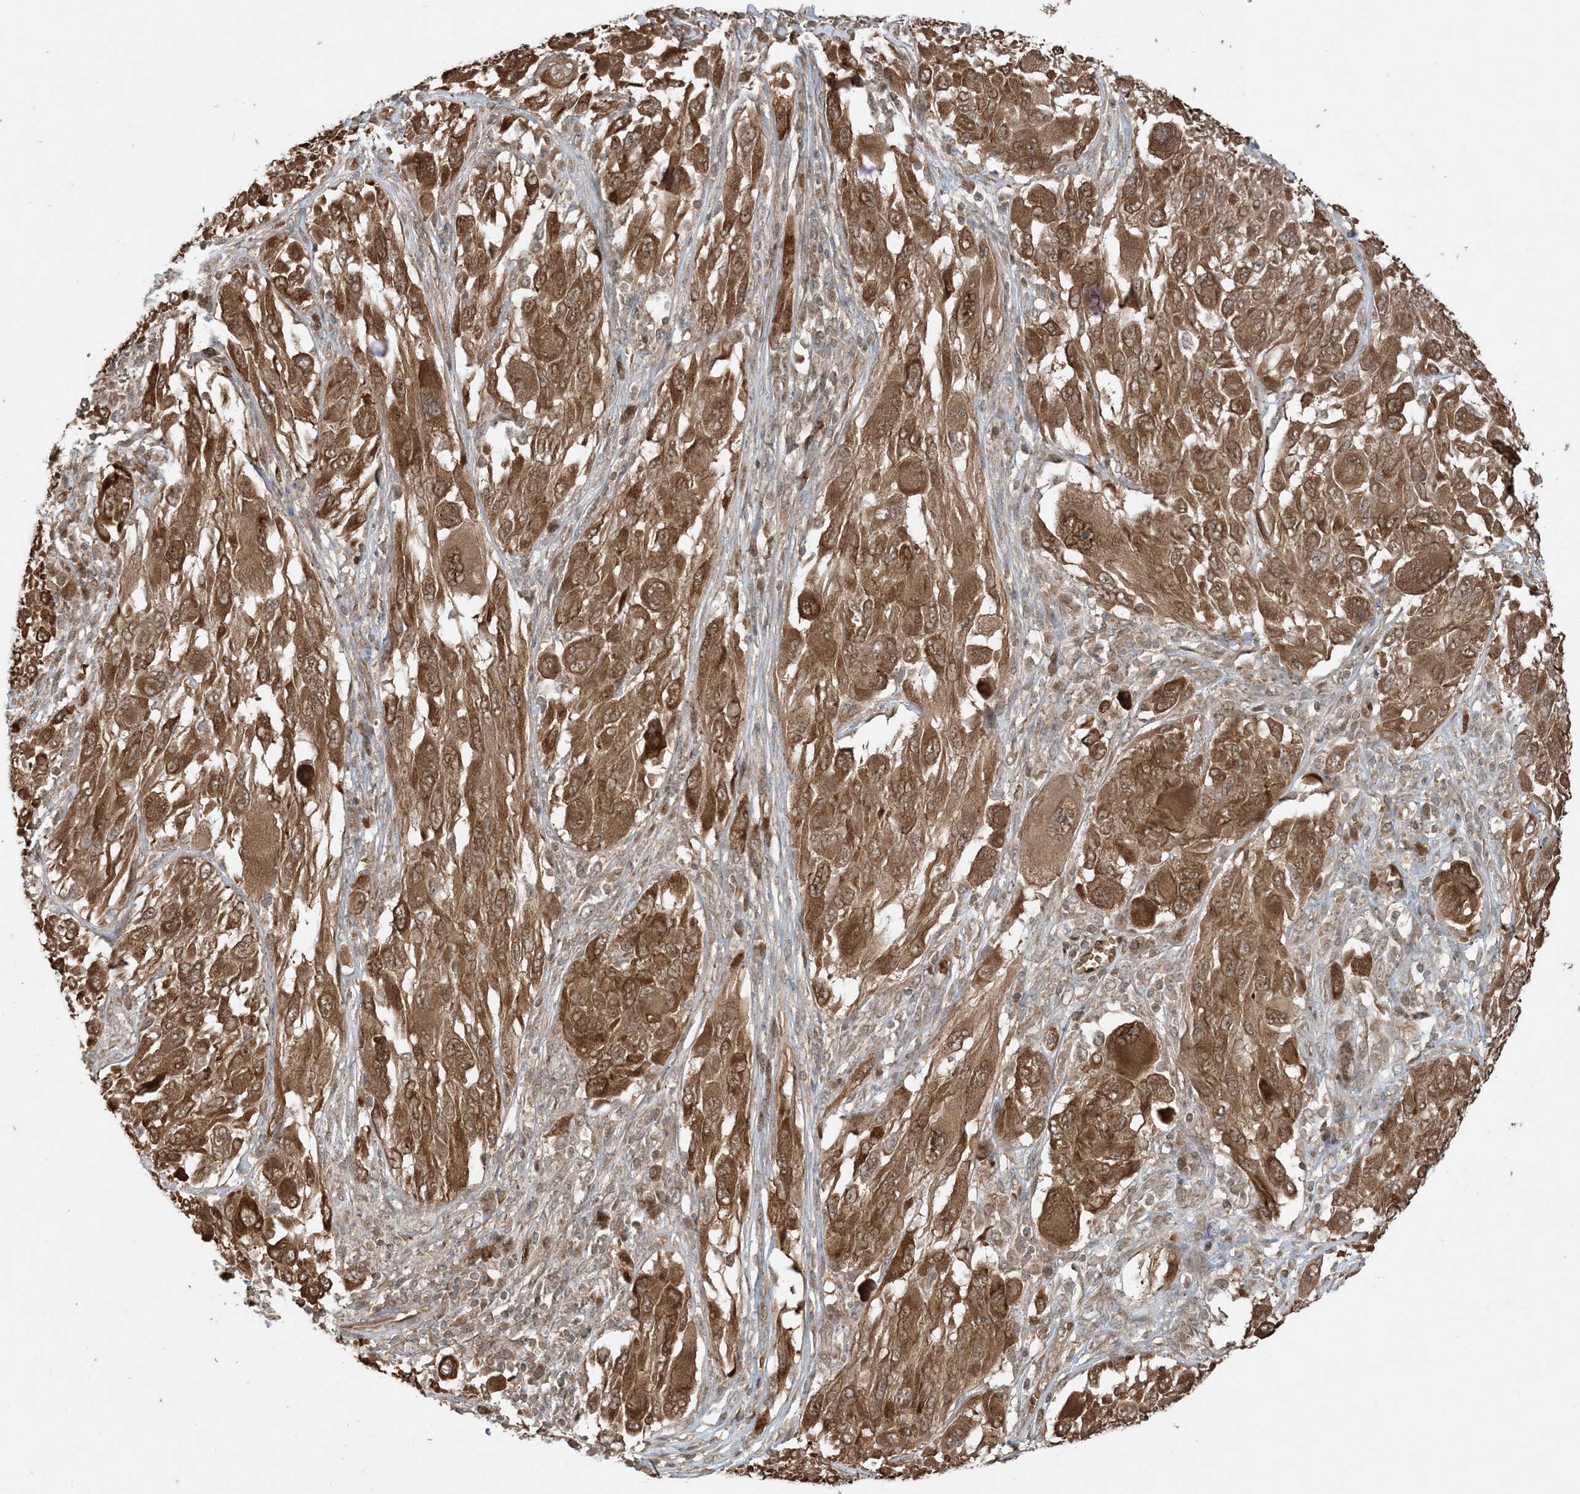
{"staining": {"intensity": "strong", "quantity": ">75%", "location": "cytoplasmic/membranous"}, "tissue": "melanoma", "cell_type": "Tumor cells", "image_type": "cancer", "snomed": [{"axis": "morphology", "description": "Malignant melanoma, NOS"}, {"axis": "topography", "description": "Skin"}], "caption": "A photomicrograph of malignant melanoma stained for a protein exhibits strong cytoplasmic/membranous brown staining in tumor cells.", "gene": "PUSL1", "patient": {"sex": "female", "age": 91}}